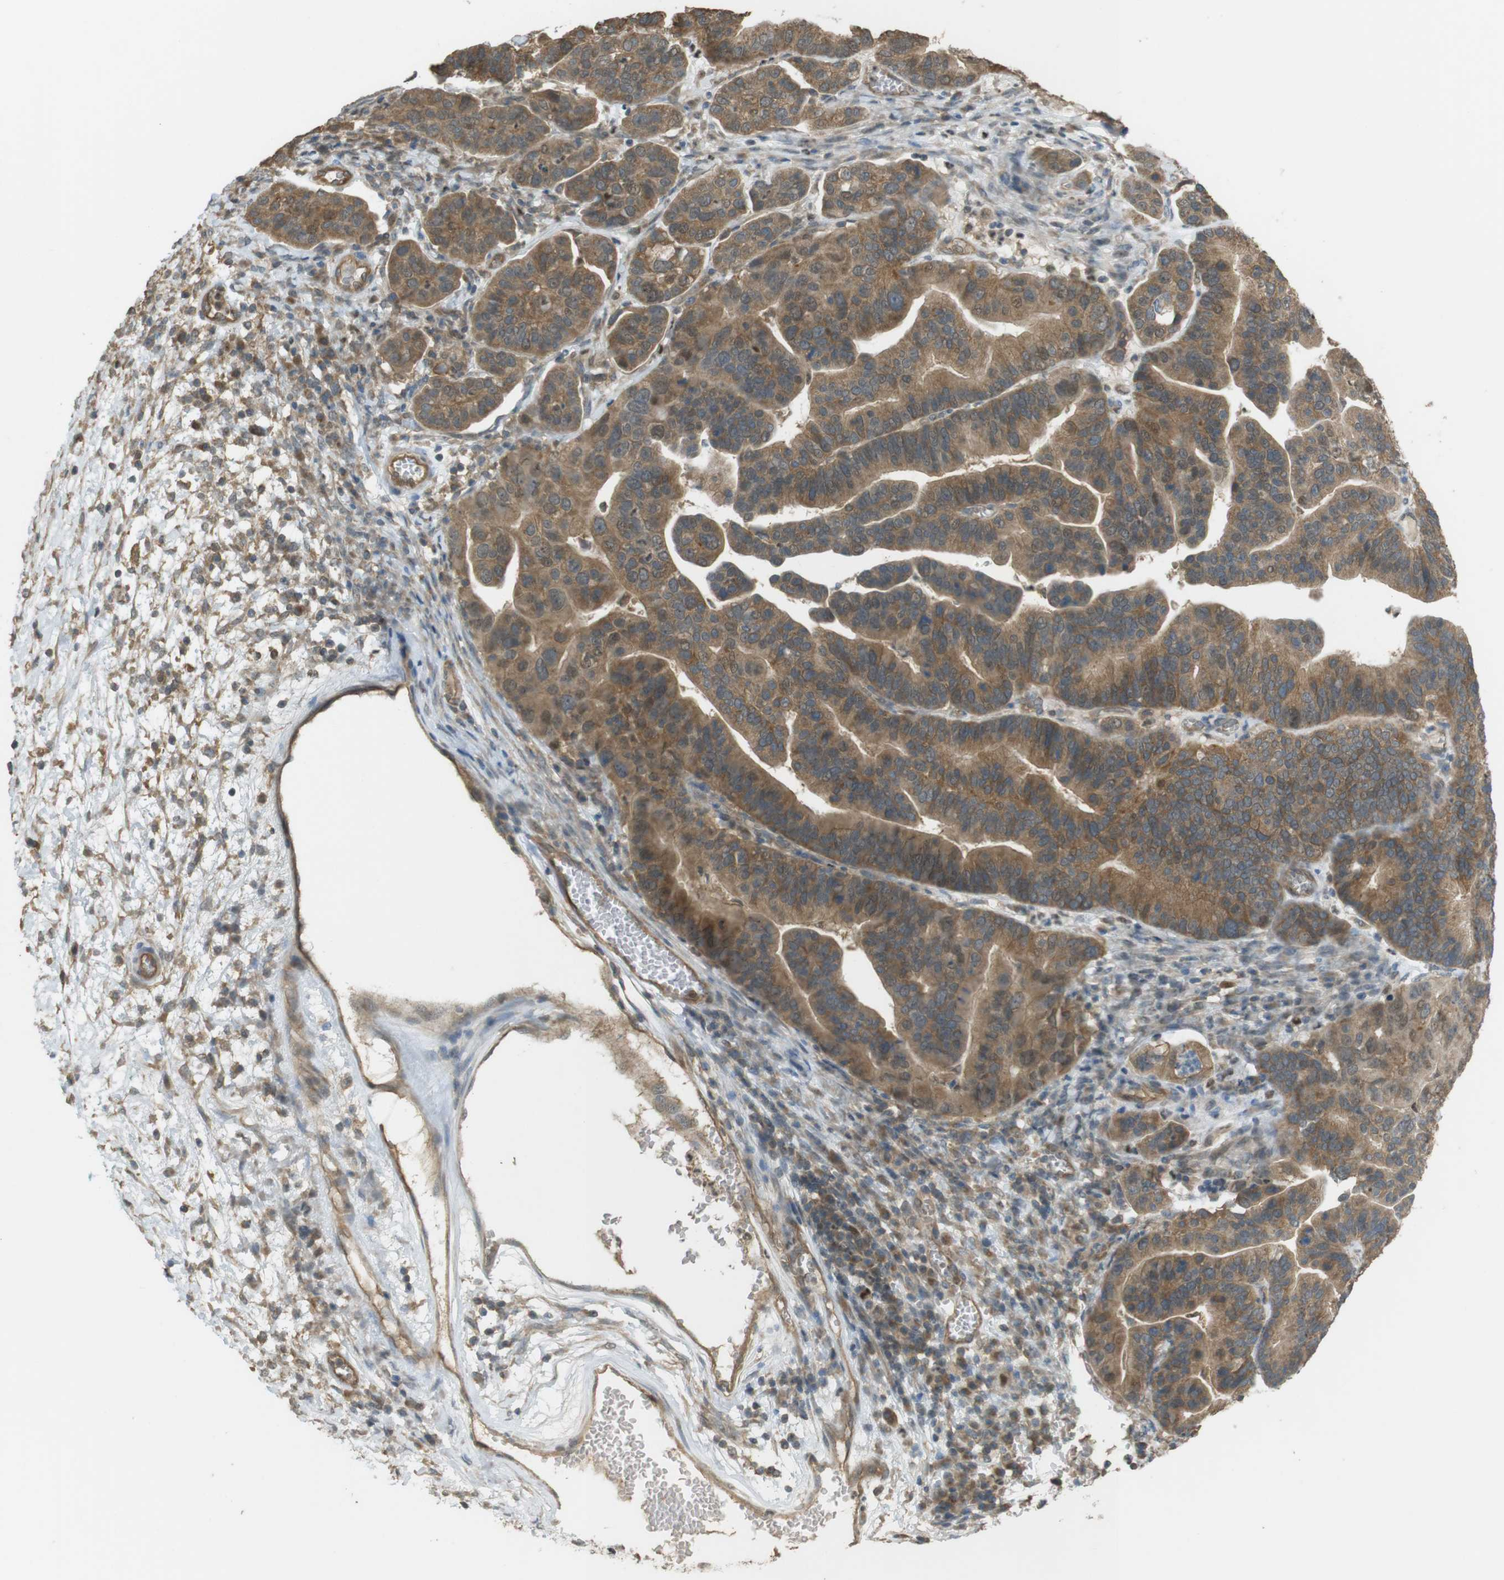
{"staining": {"intensity": "moderate", "quantity": ">75%", "location": "cytoplasmic/membranous"}, "tissue": "ovarian cancer", "cell_type": "Tumor cells", "image_type": "cancer", "snomed": [{"axis": "morphology", "description": "Cystadenocarcinoma, serous, NOS"}, {"axis": "topography", "description": "Ovary"}], "caption": "Moderate cytoplasmic/membranous protein positivity is present in about >75% of tumor cells in serous cystadenocarcinoma (ovarian).", "gene": "ZDHHC20", "patient": {"sex": "female", "age": 56}}